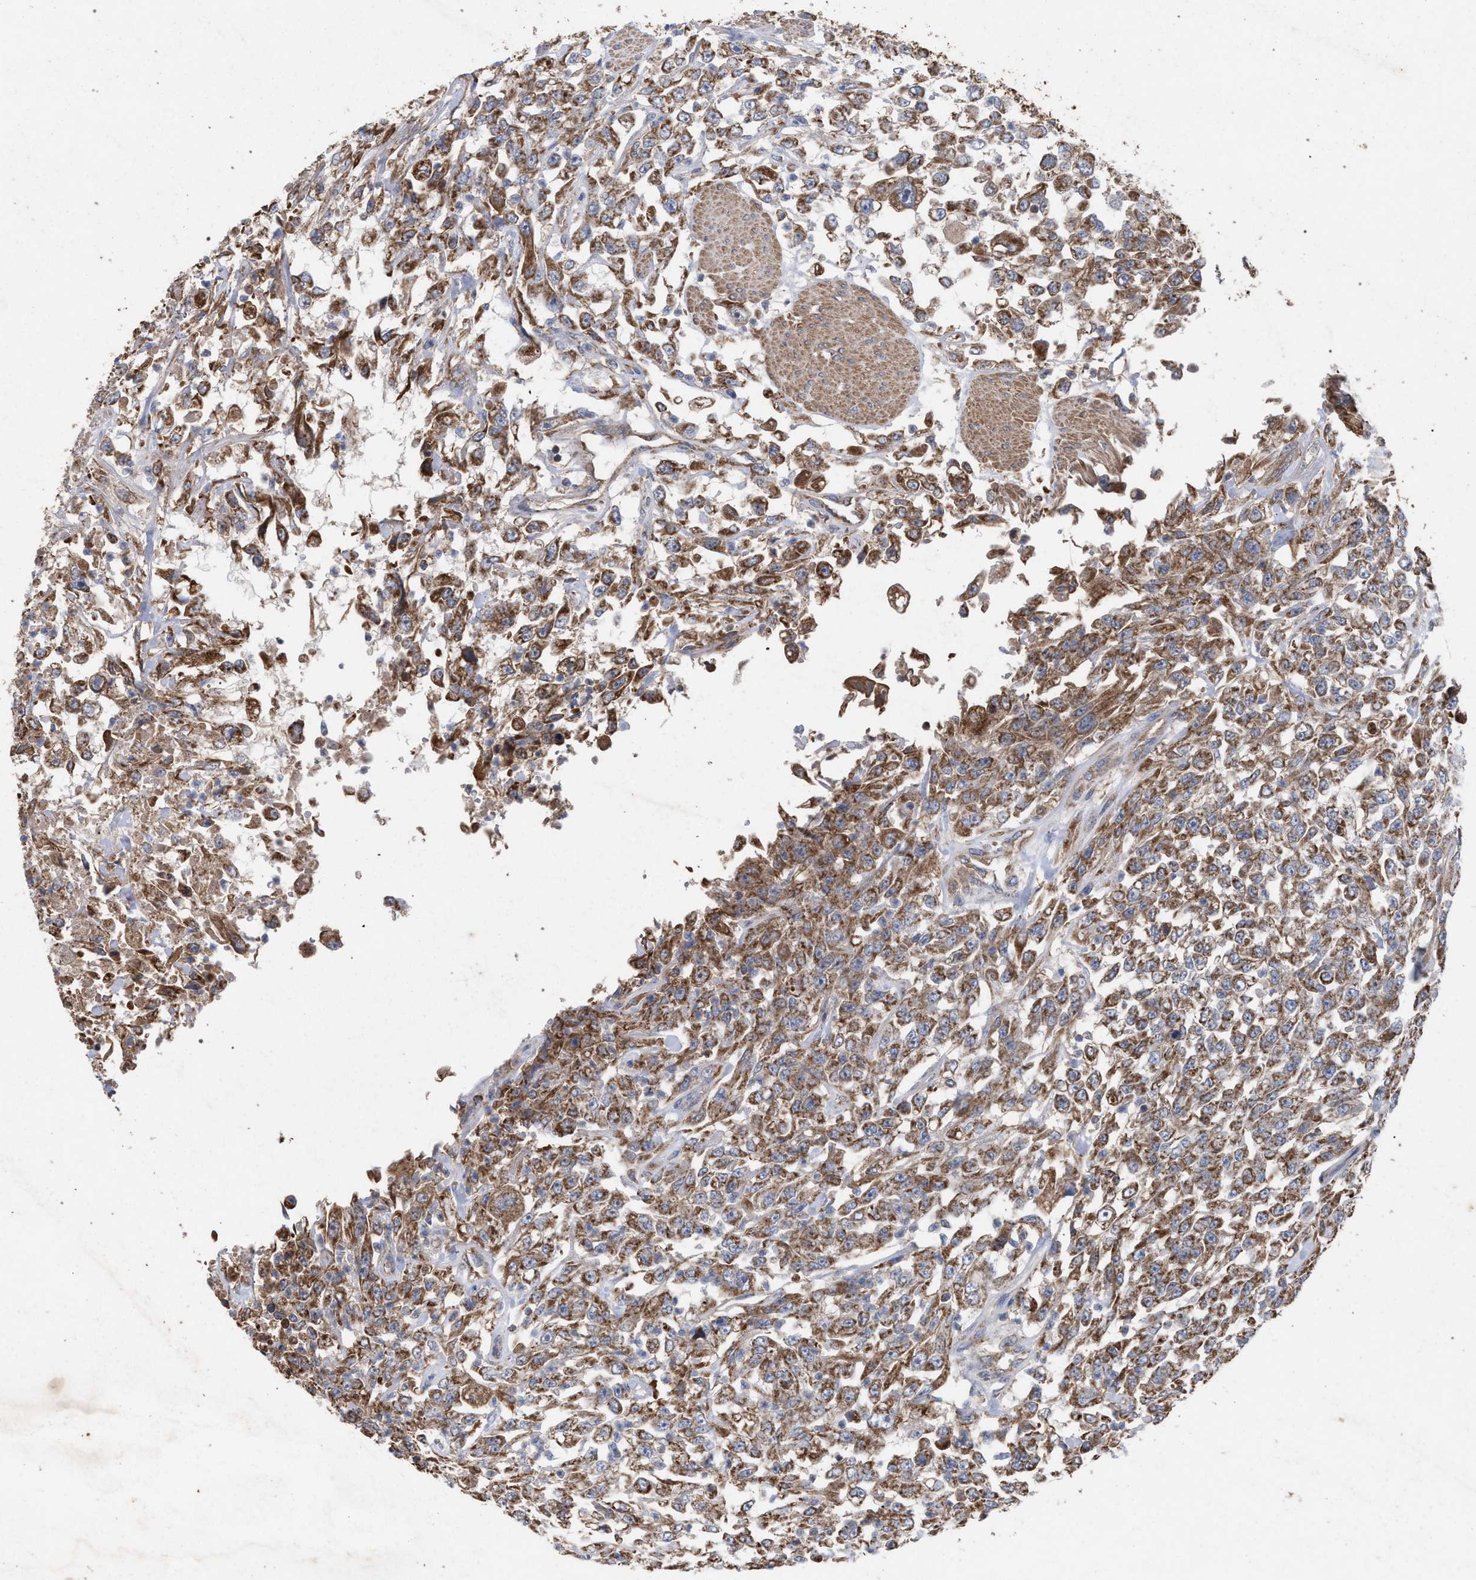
{"staining": {"intensity": "moderate", "quantity": ">75%", "location": "cytoplasmic/membranous"}, "tissue": "urothelial cancer", "cell_type": "Tumor cells", "image_type": "cancer", "snomed": [{"axis": "morphology", "description": "Urothelial carcinoma, High grade"}, {"axis": "topography", "description": "Urinary bladder"}], "caption": "Tumor cells show medium levels of moderate cytoplasmic/membranous positivity in about >75% of cells in urothelial cancer.", "gene": "BCL2L12", "patient": {"sex": "male", "age": 46}}